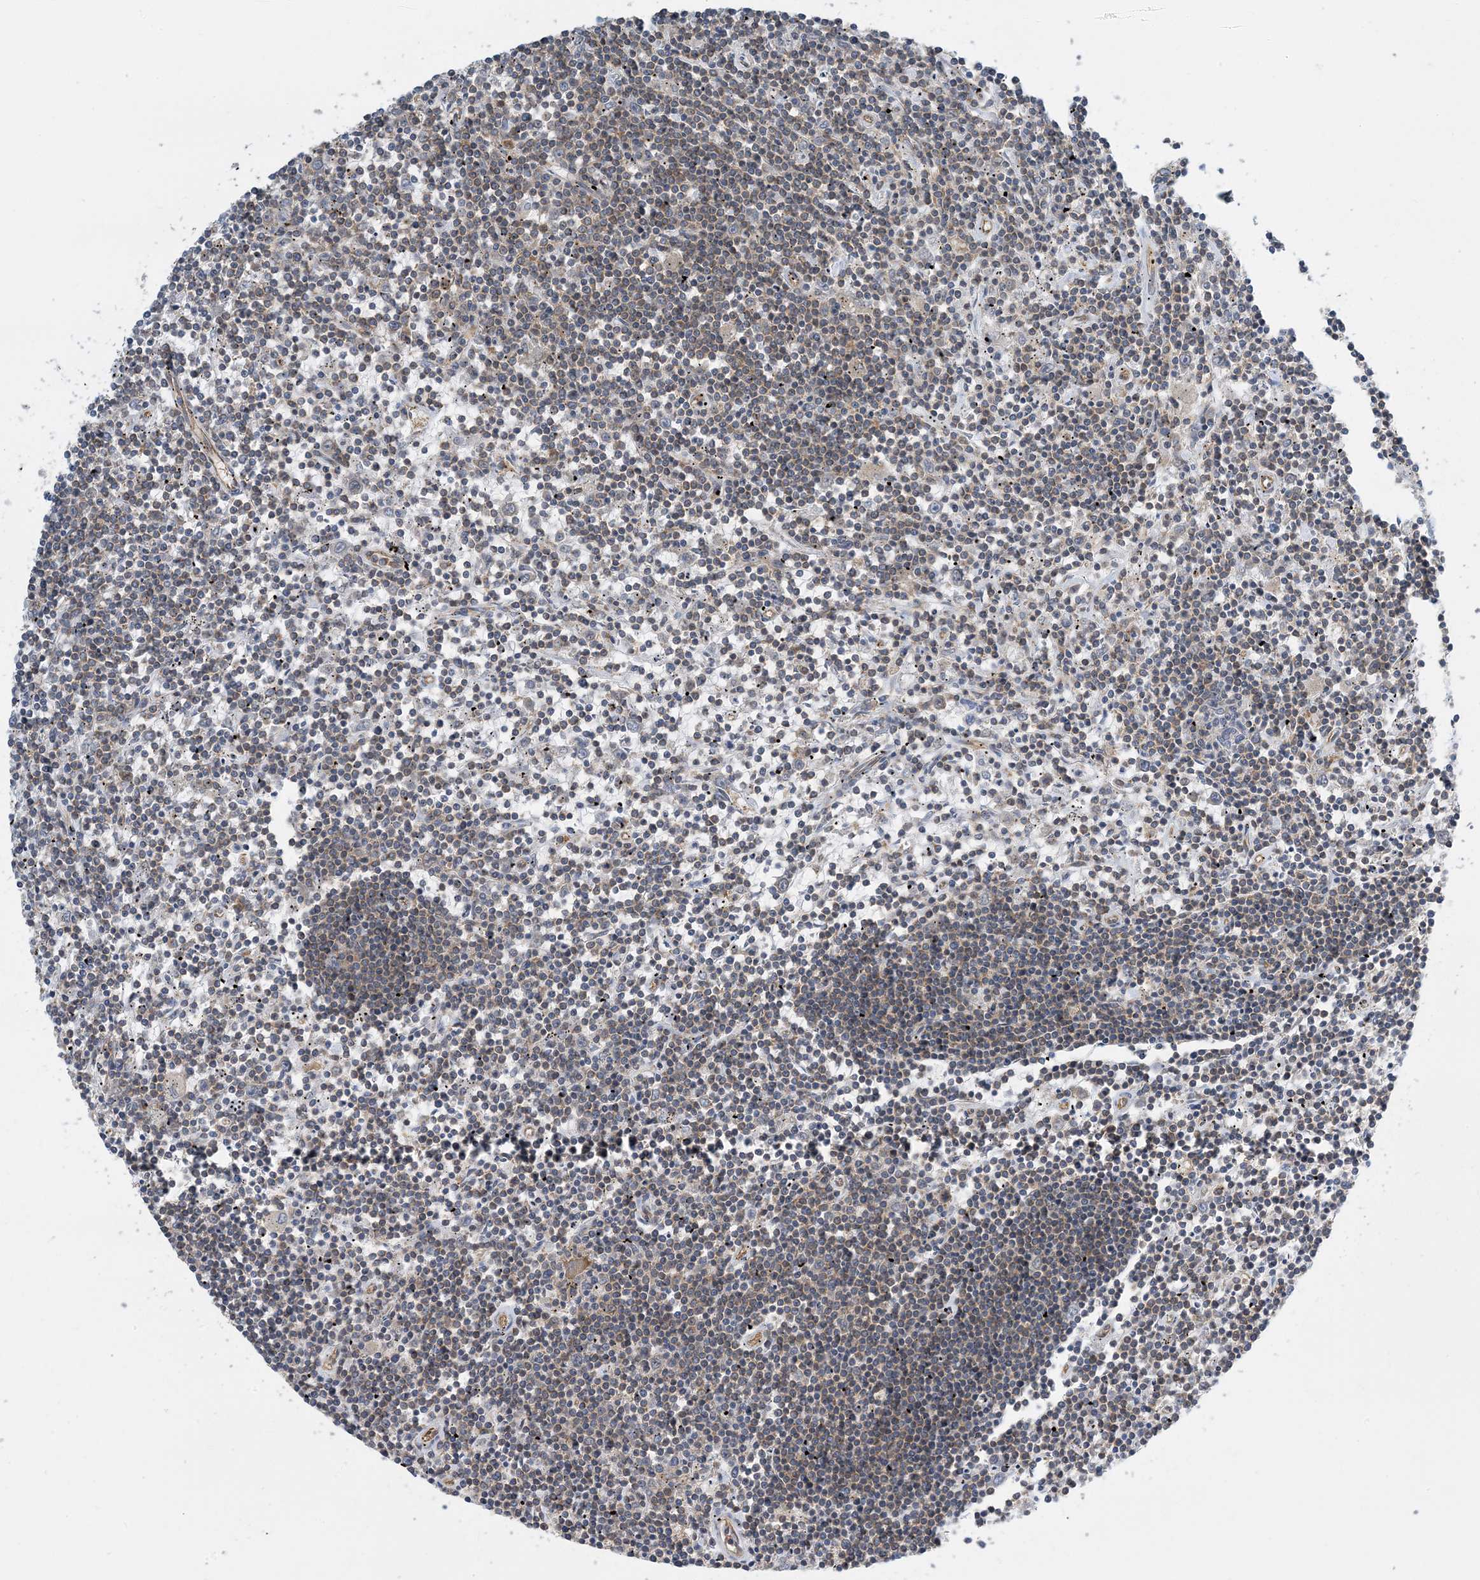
{"staining": {"intensity": "negative", "quantity": "none", "location": "none"}, "tissue": "lymphoma", "cell_type": "Tumor cells", "image_type": "cancer", "snomed": [{"axis": "morphology", "description": "Malignant lymphoma, non-Hodgkin's type, Low grade"}, {"axis": "topography", "description": "Spleen"}], "caption": "High power microscopy micrograph of an IHC histopathology image of lymphoma, revealing no significant positivity in tumor cells.", "gene": "SIDT1", "patient": {"sex": "male", "age": 76}}